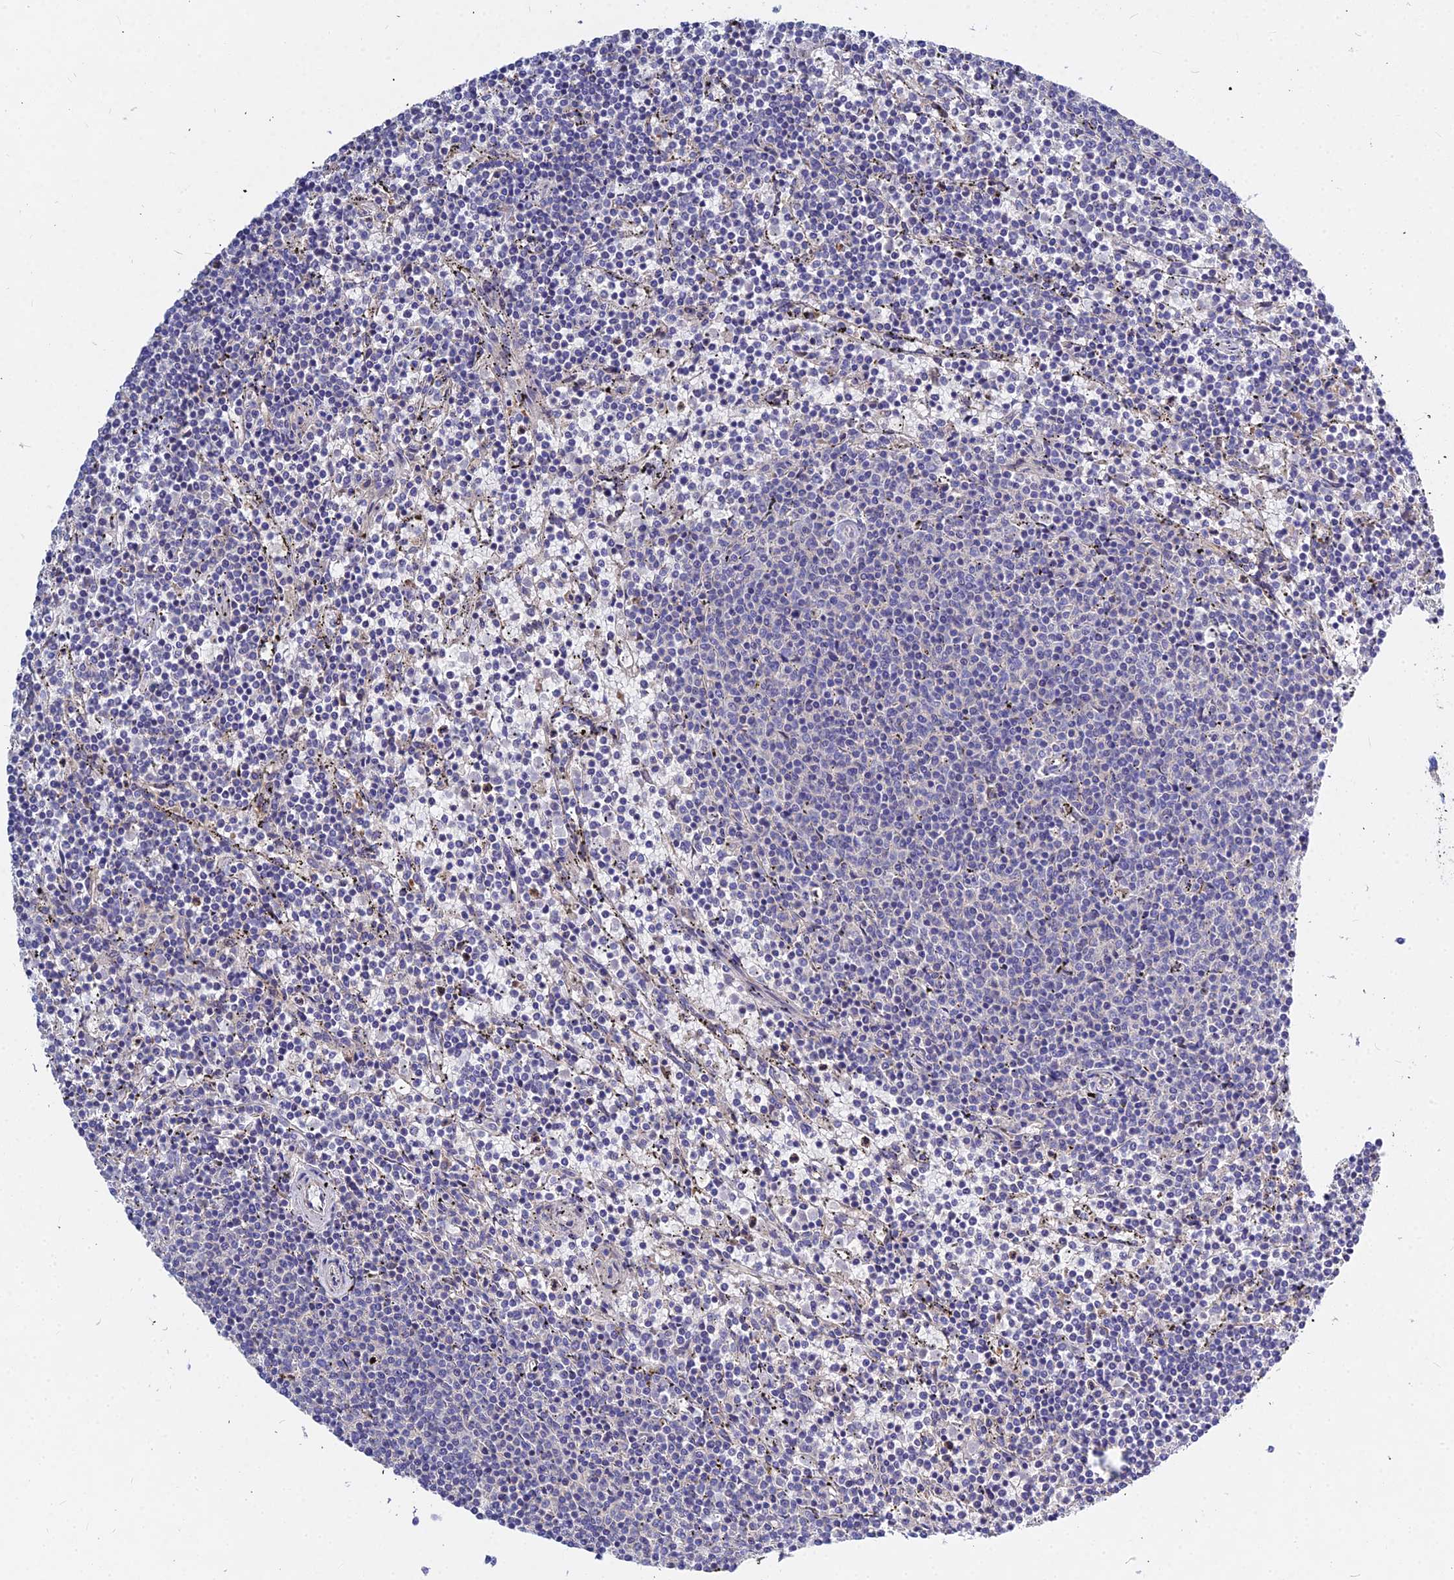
{"staining": {"intensity": "negative", "quantity": "none", "location": "none"}, "tissue": "lymphoma", "cell_type": "Tumor cells", "image_type": "cancer", "snomed": [{"axis": "morphology", "description": "Malignant lymphoma, non-Hodgkin's type, Low grade"}, {"axis": "topography", "description": "Spleen"}], "caption": "Immunohistochemistry (IHC) histopathology image of human lymphoma stained for a protein (brown), which exhibits no positivity in tumor cells.", "gene": "DMRTA1", "patient": {"sex": "female", "age": 50}}